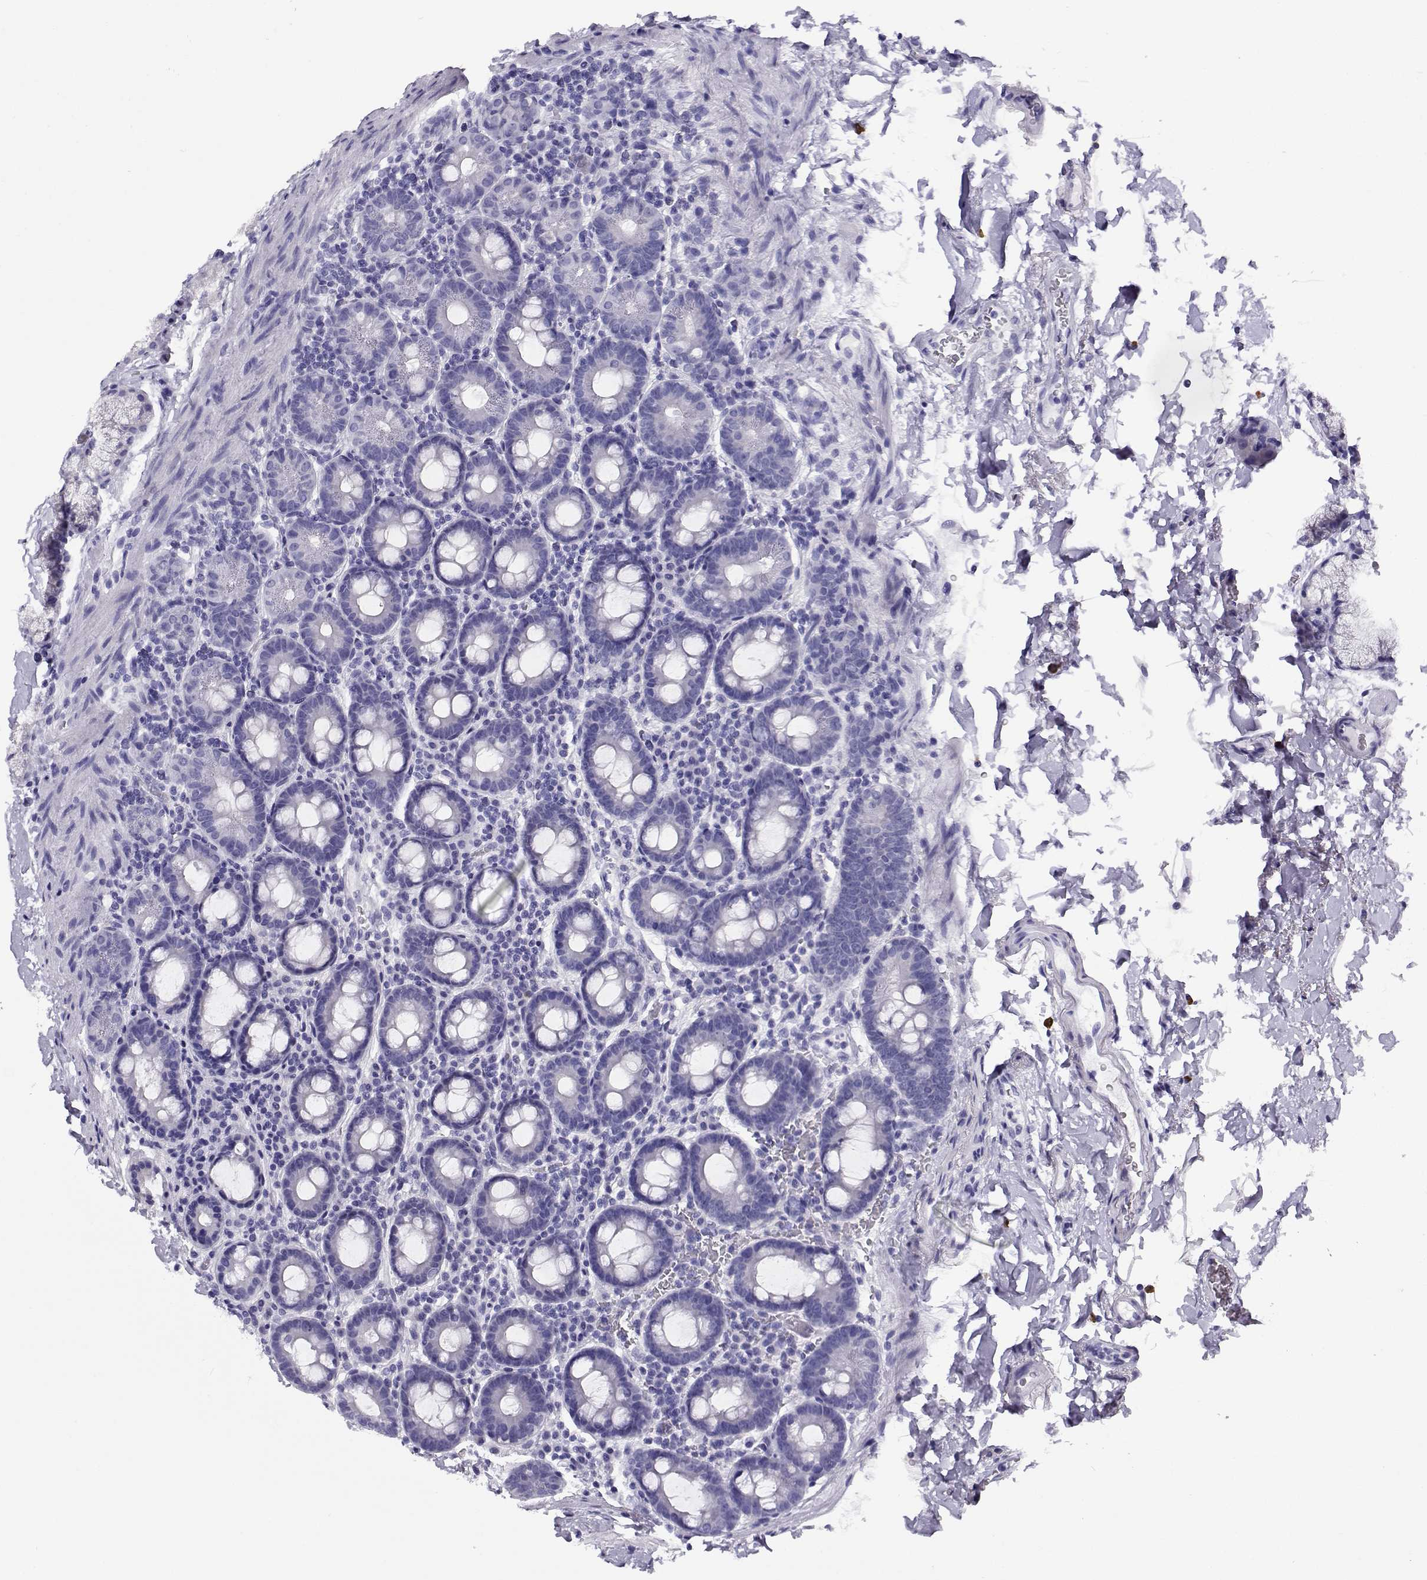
{"staining": {"intensity": "negative", "quantity": "none", "location": "none"}, "tissue": "duodenum", "cell_type": "Glandular cells", "image_type": "normal", "snomed": [{"axis": "morphology", "description": "Normal tissue, NOS"}, {"axis": "topography", "description": "Duodenum"}], "caption": "There is no significant expression in glandular cells of duodenum. (Brightfield microscopy of DAB IHC at high magnification).", "gene": "CABS1", "patient": {"sex": "male", "age": 59}}